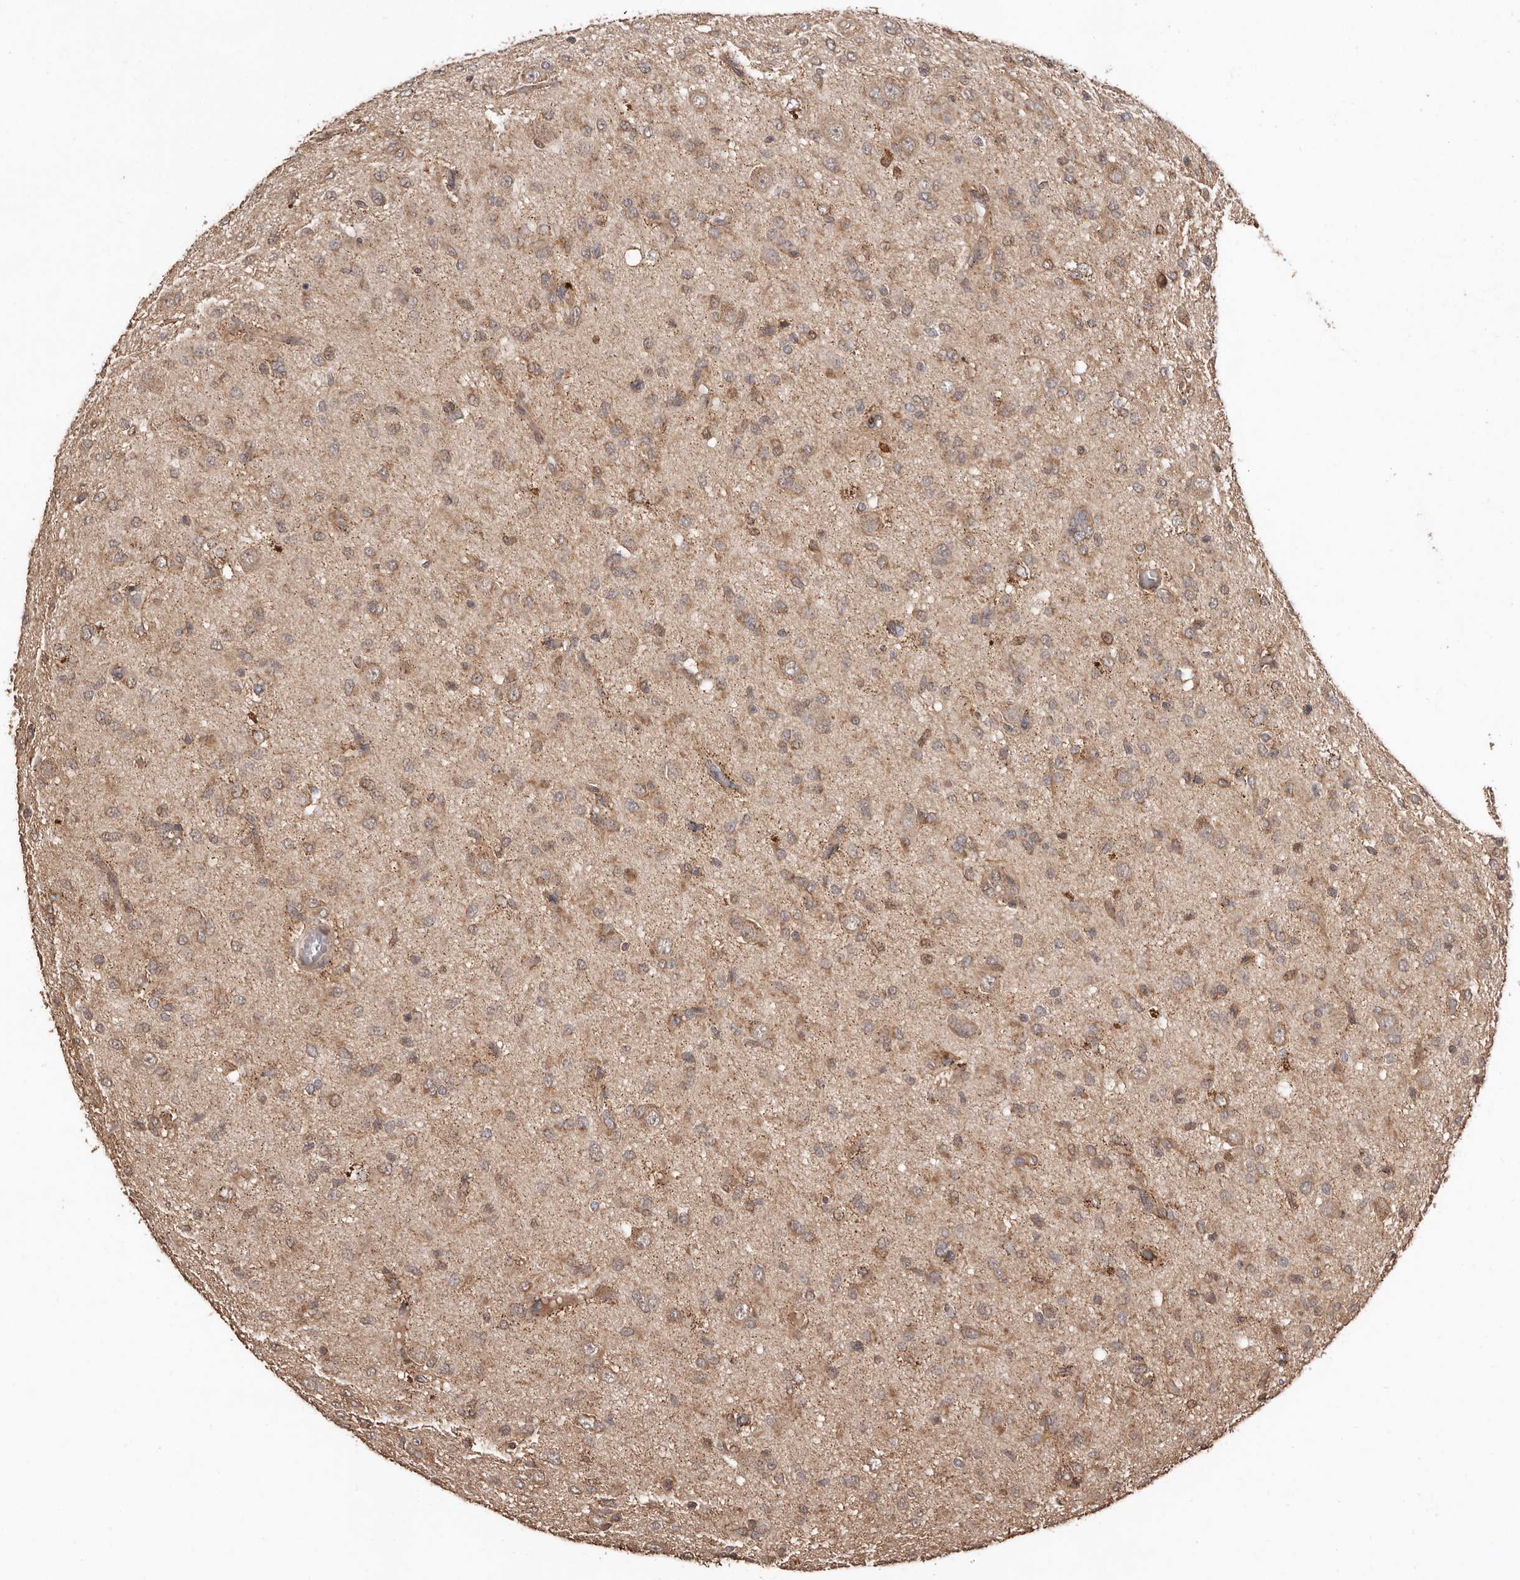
{"staining": {"intensity": "moderate", "quantity": ">75%", "location": "cytoplasmic/membranous"}, "tissue": "glioma", "cell_type": "Tumor cells", "image_type": "cancer", "snomed": [{"axis": "morphology", "description": "Glioma, malignant, High grade"}, {"axis": "topography", "description": "Brain"}], "caption": "Immunohistochemistry (IHC) of human glioma demonstrates medium levels of moderate cytoplasmic/membranous expression in about >75% of tumor cells. The staining is performed using DAB brown chromogen to label protein expression. The nuclei are counter-stained blue using hematoxylin.", "gene": "RWDD1", "patient": {"sex": "female", "age": 59}}